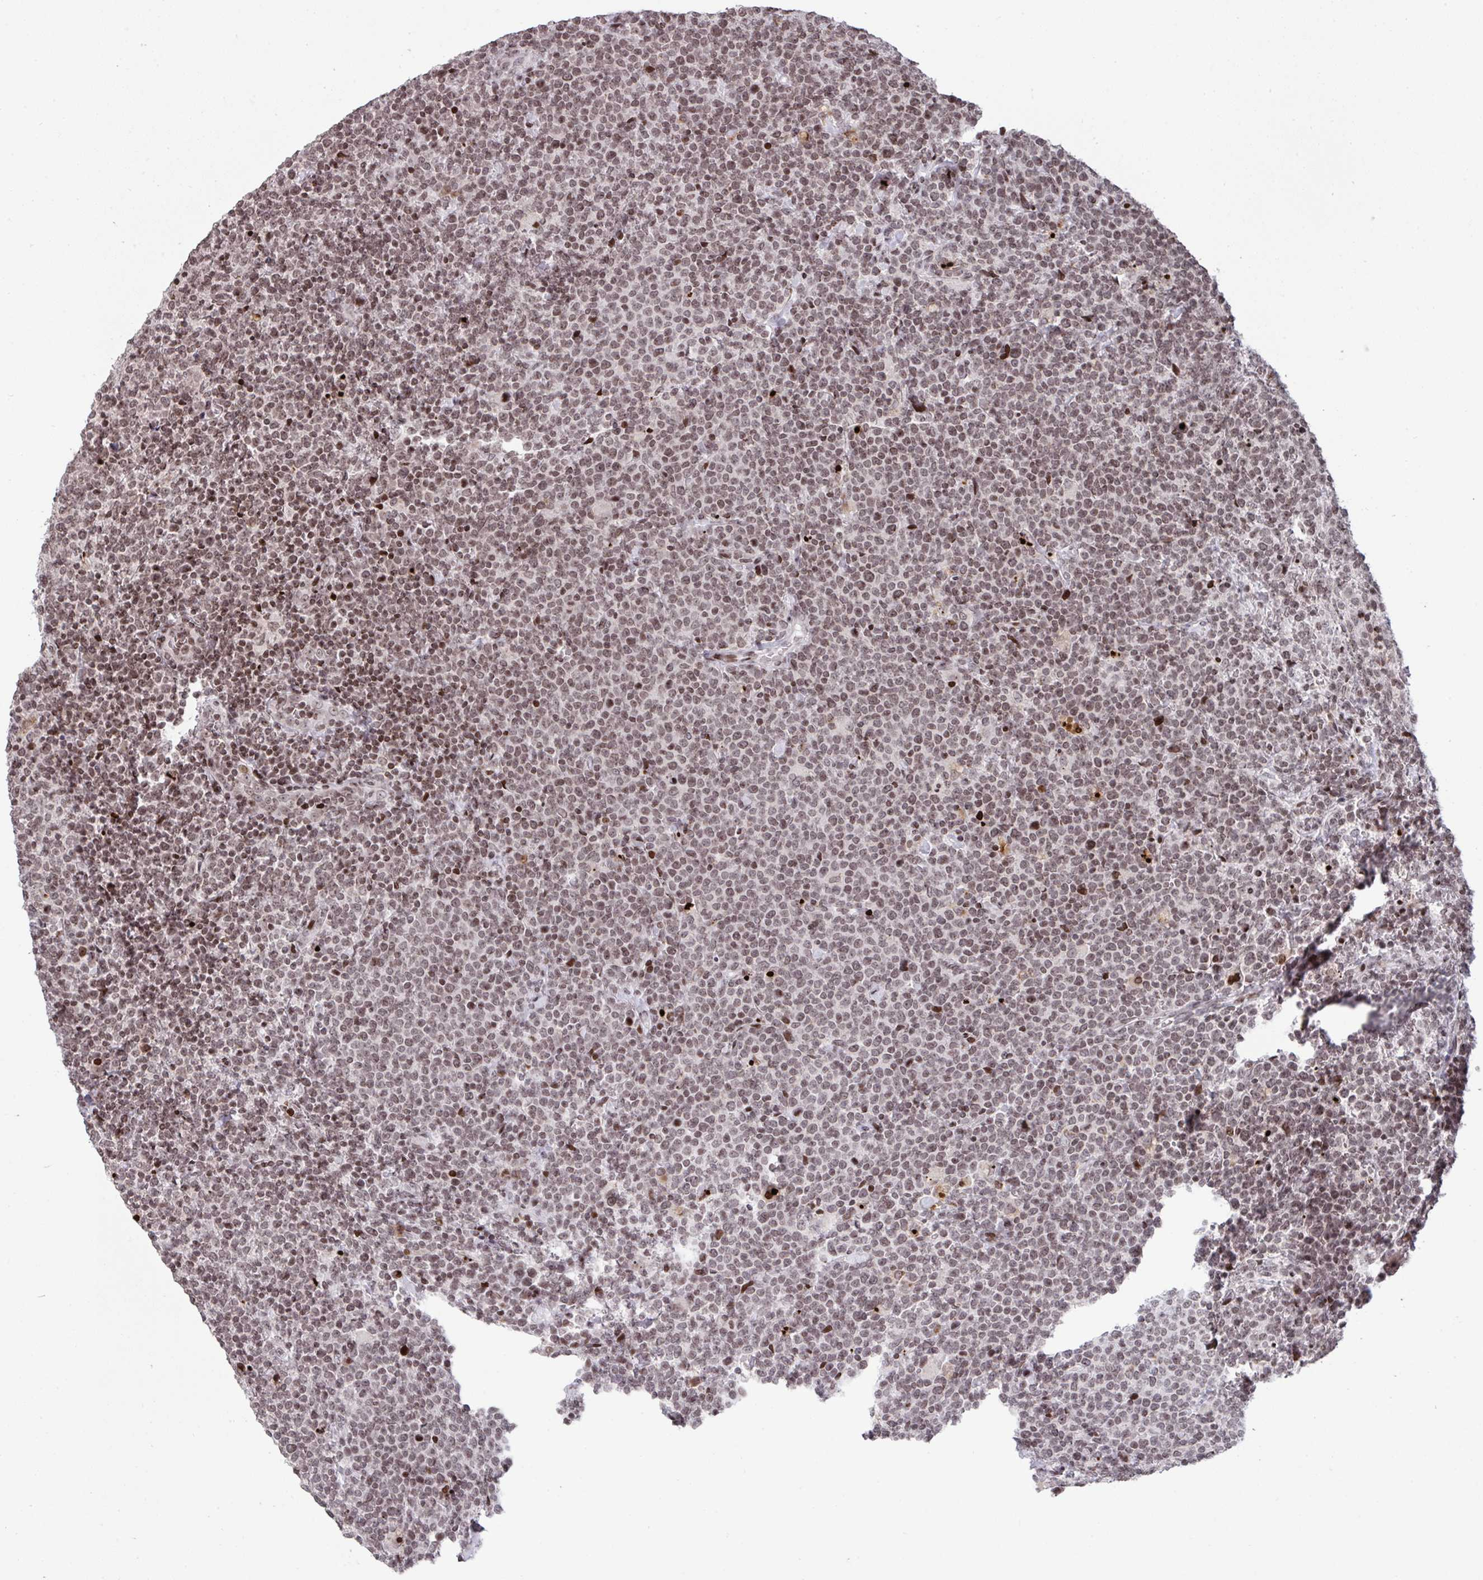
{"staining": {"intensity": "moderate", "quantity": ">75%", "location": "nuclear"}, "tissue": "lymphoma", "cell_type": "Tumor cells", "image_type": "cancer", "snomed": [{"axis": "morphology", "description": "Malignant lymphoma, non-Hodgkin's type, High grade"}, {"axis": "topography", "description": "Lymph node"}], "caption": "Human high-grade malignant lymphoma, non-Hodgkin's type stained with a protein marker displays moderate staining in tumor cells.", "gene": "NIP7", "patient": {"sex": "male", "age": 61}}